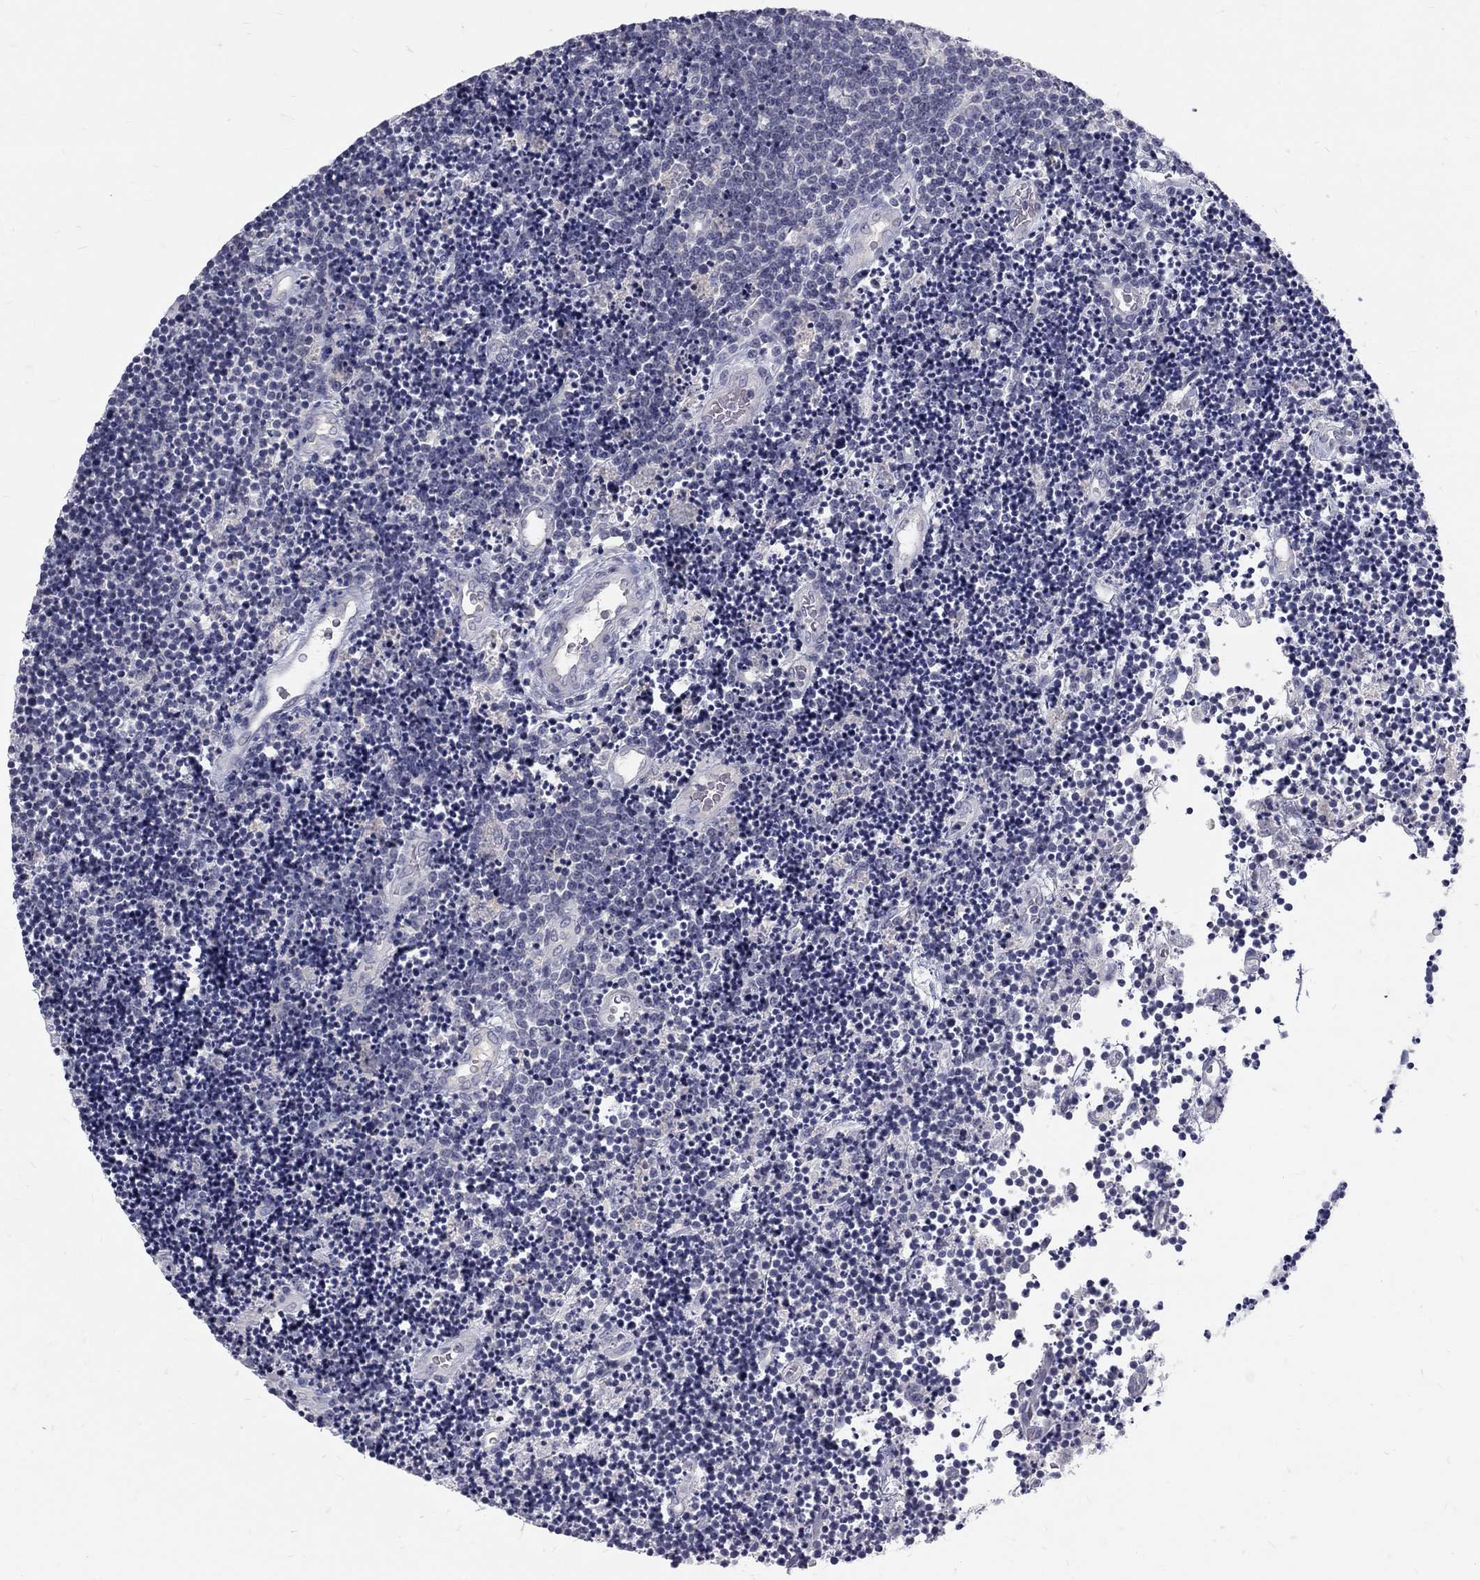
{"staining": {"intensity": "negative", "quantity": "none", "location": "none"}, "tissue": "lymphoma", "cell_type": "Tumor cells", "image_type": "cancer", "snomed": [{"axis": "morphology", "description": "Malignant lymphoma, non-Hodgkin's type, Low grade"}, {"axis": "topography", "description": "Brain"}], "caption": "DAB (3,3'-diaminobenzidine) immunohistochemical staining of lymphoma exhibits no significant staining in tumor cells. The staining was performed using DAB (3,3'-diaminobenzidine) to visualize the protein expression in brown, while the nuclei were stained in blue with hematoxylin (Magnification: 20x).", "gene": "NOS1", "patient": {"sex": "female", "age": 66}}